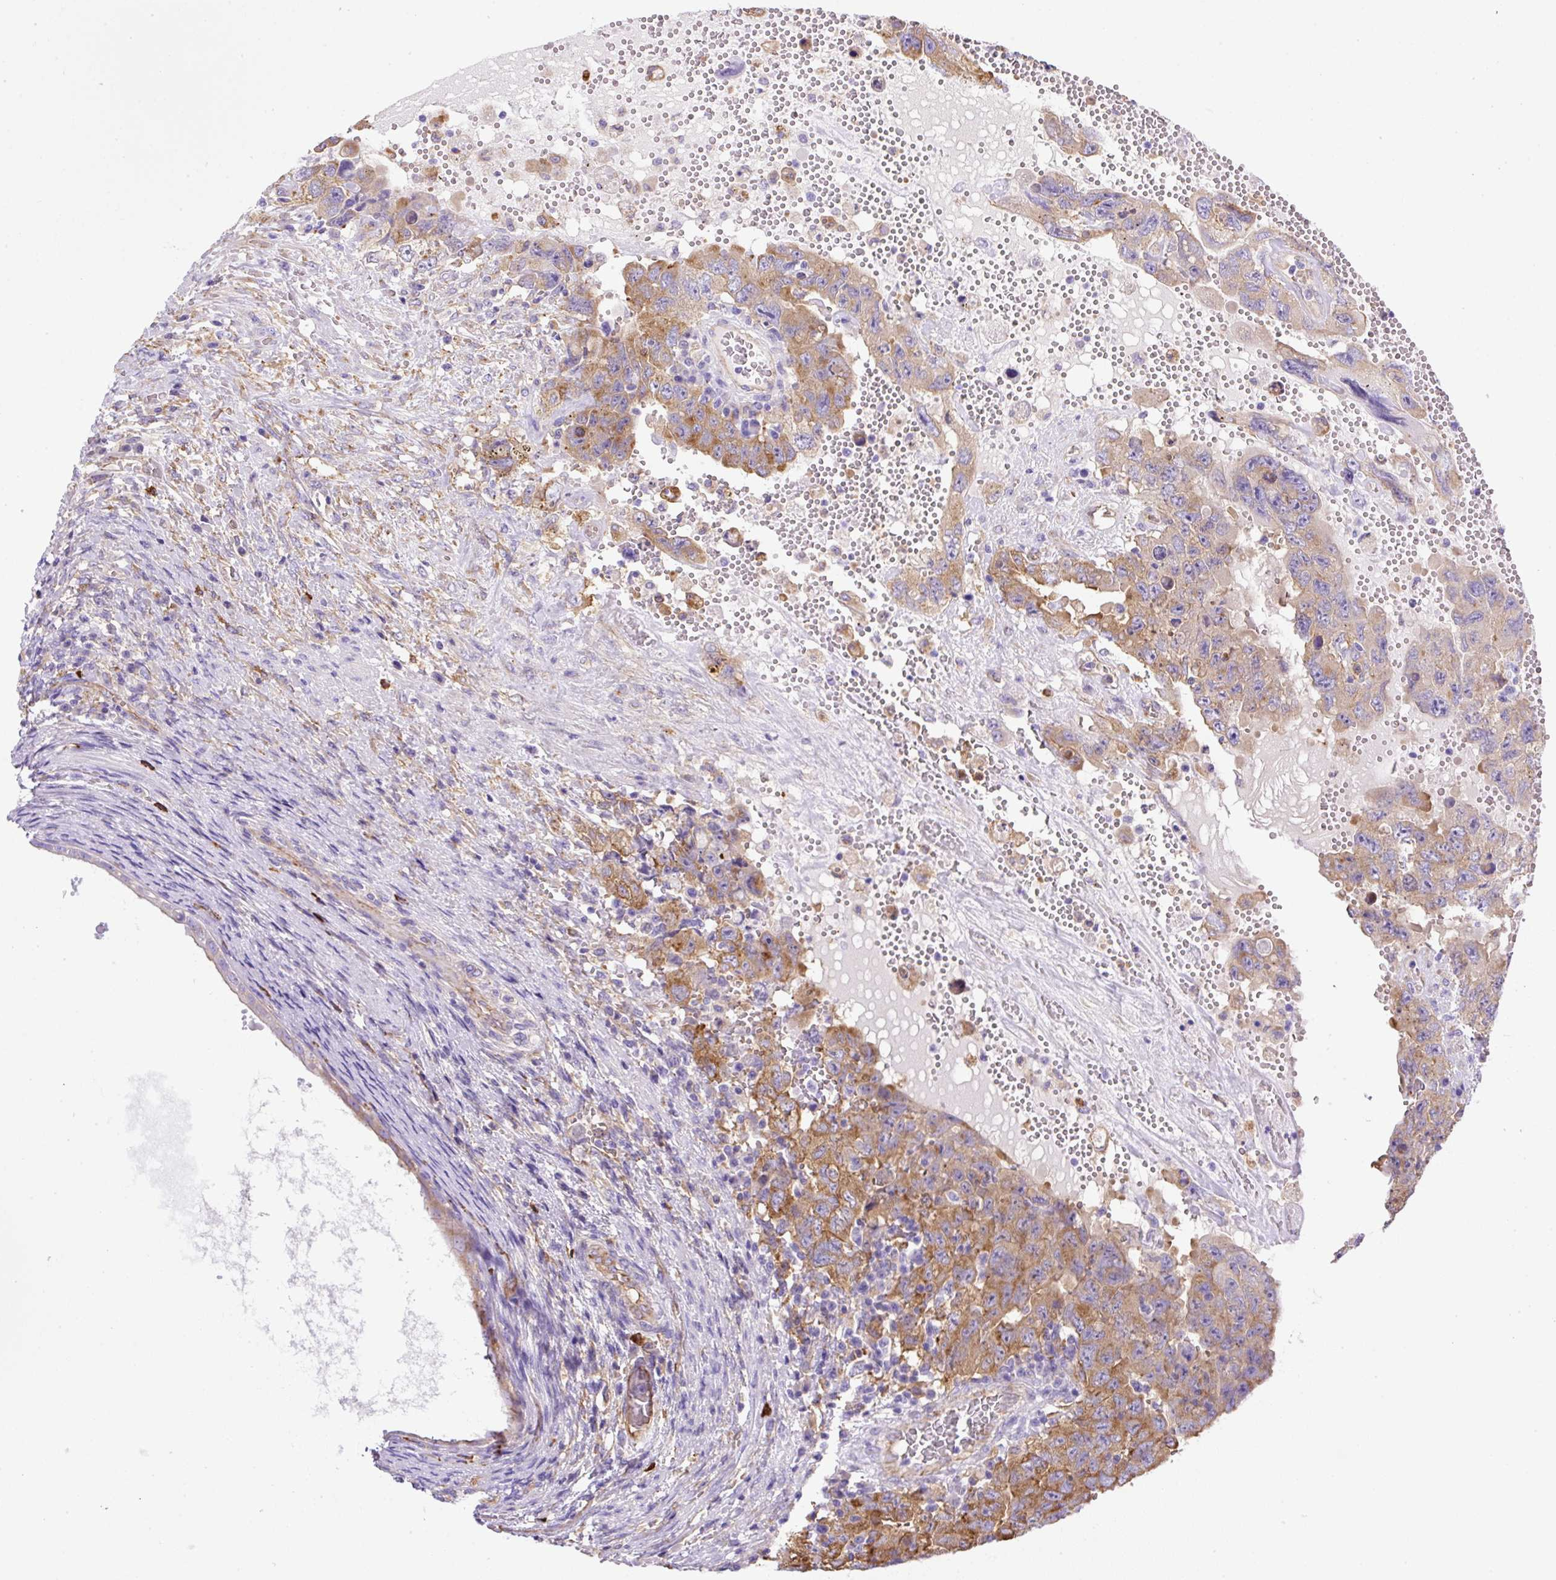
{"staining": {"intensity": "moderate", "quantity": "25%-75%", "location": "cytoplasmic/membranous"}, "tissue": "testis cancer", "cell_type": "Tumor cells", "image_type": "cancer", "snomed": [{"axis": "morphology", "description": "Carcinoma, Embryonal, NOS"}, {"axis": "topography", "description": "Testis"}], "caption": "Immunohistochemical staining of human embryonal carcinoma (testis) displays medium levels of moderate cytoplasmic/membranous protein positivity in approximately 25%-75% of tumor cells. Nuclei are stained in blue.", "gene": "MAGEB5", "patient": {"sex": "male", "age": 26}}